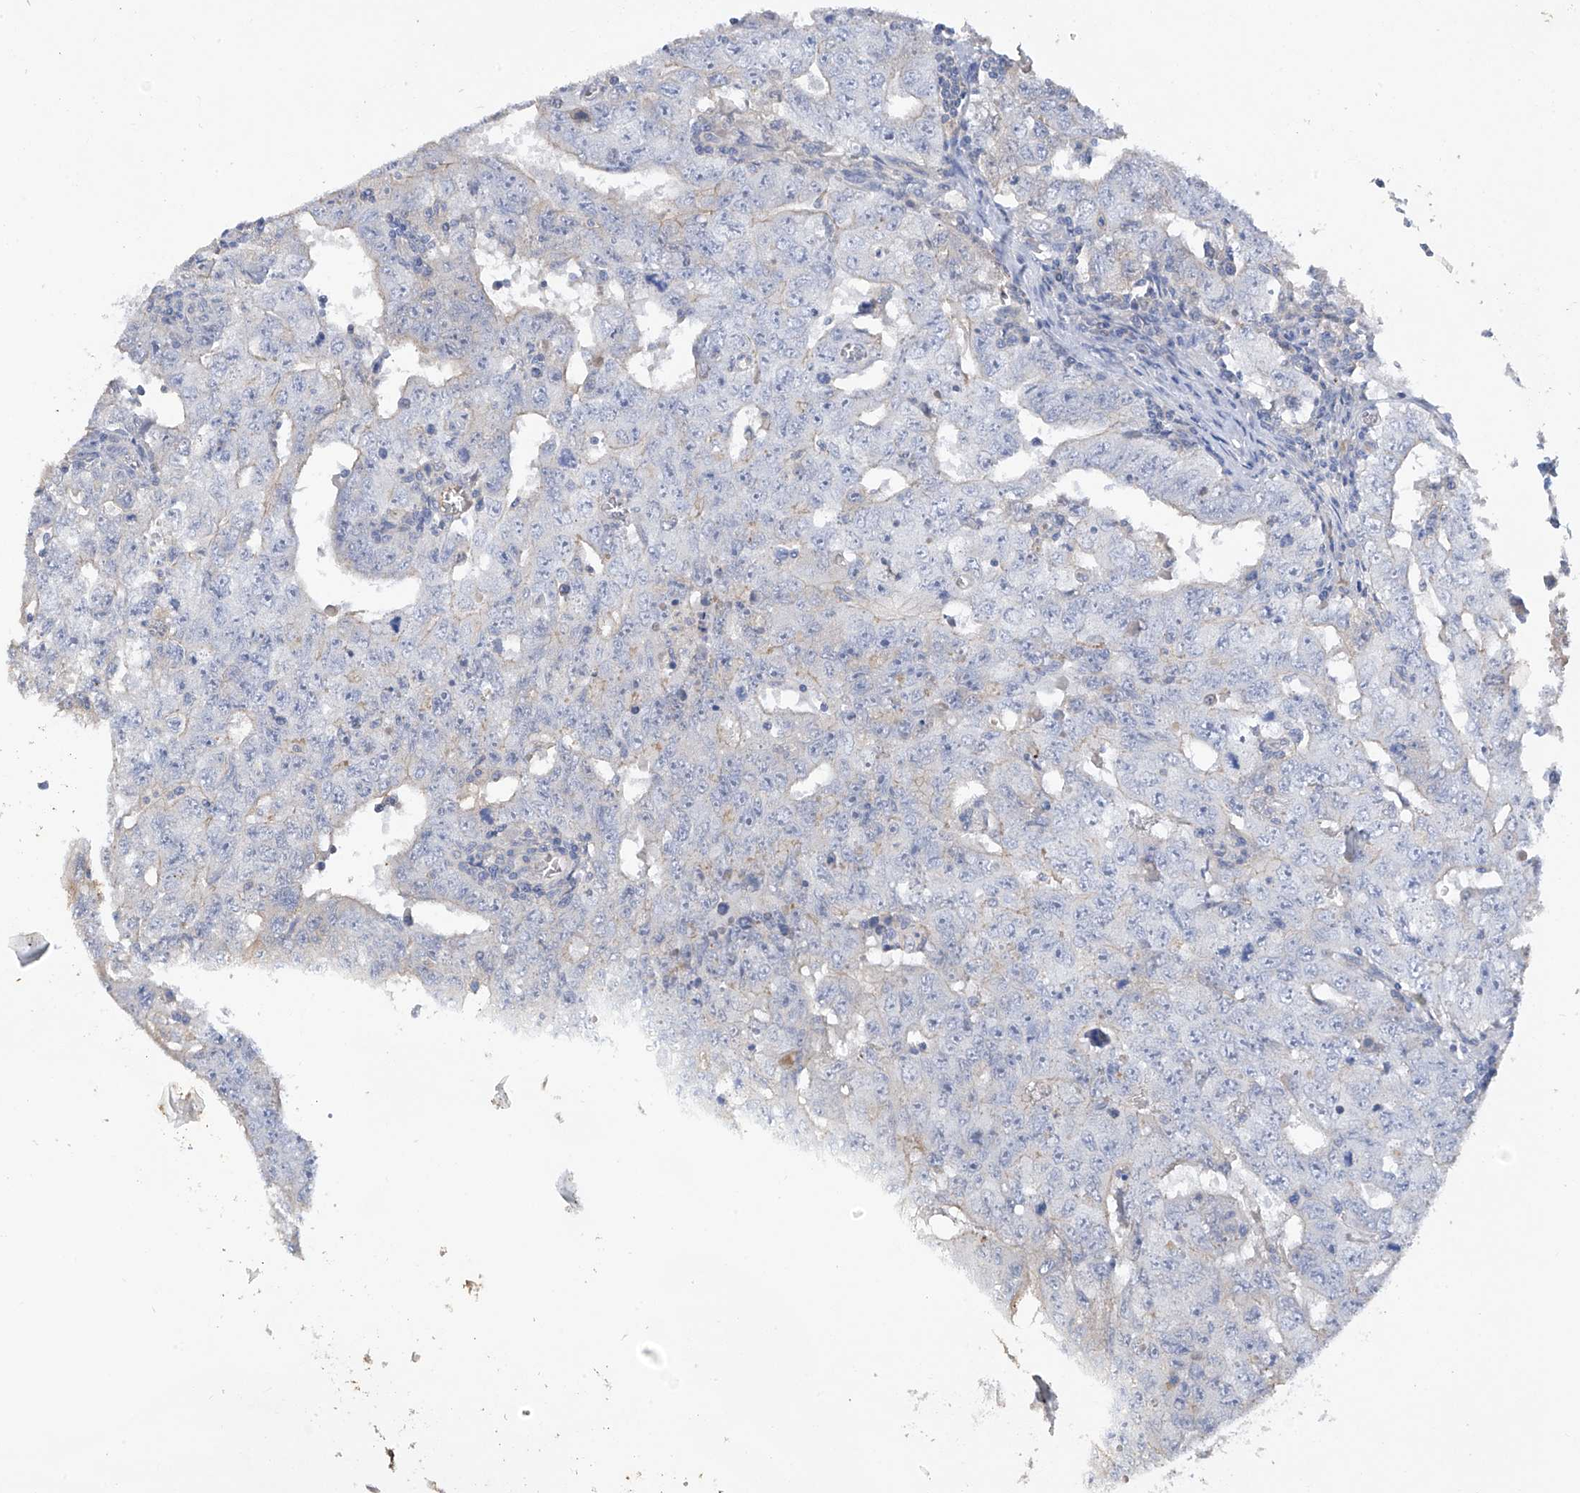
{"staining": {"intensity": "negative", "quantity": "none", "location": "none"}, "tissue": "testis cancer", "cell_type": "Tumor cells", "image_type": "cancer", "snomed": [{"axis": "morphology", "description": "Carcinoma, Embryonal, NOS"}, {"axis": "topography", "description": "Testis"}], "caption": "A high-resolution micrograph shows immunohistochemistry (IHC) staining of testis cancer, which reveals no significant staining in tumor cells. (Brightfield microscopy of DAB immunohistochemistry at high magnification).", "gene": "PRSS12", "patient": {"sex": "male", "age": 26}}